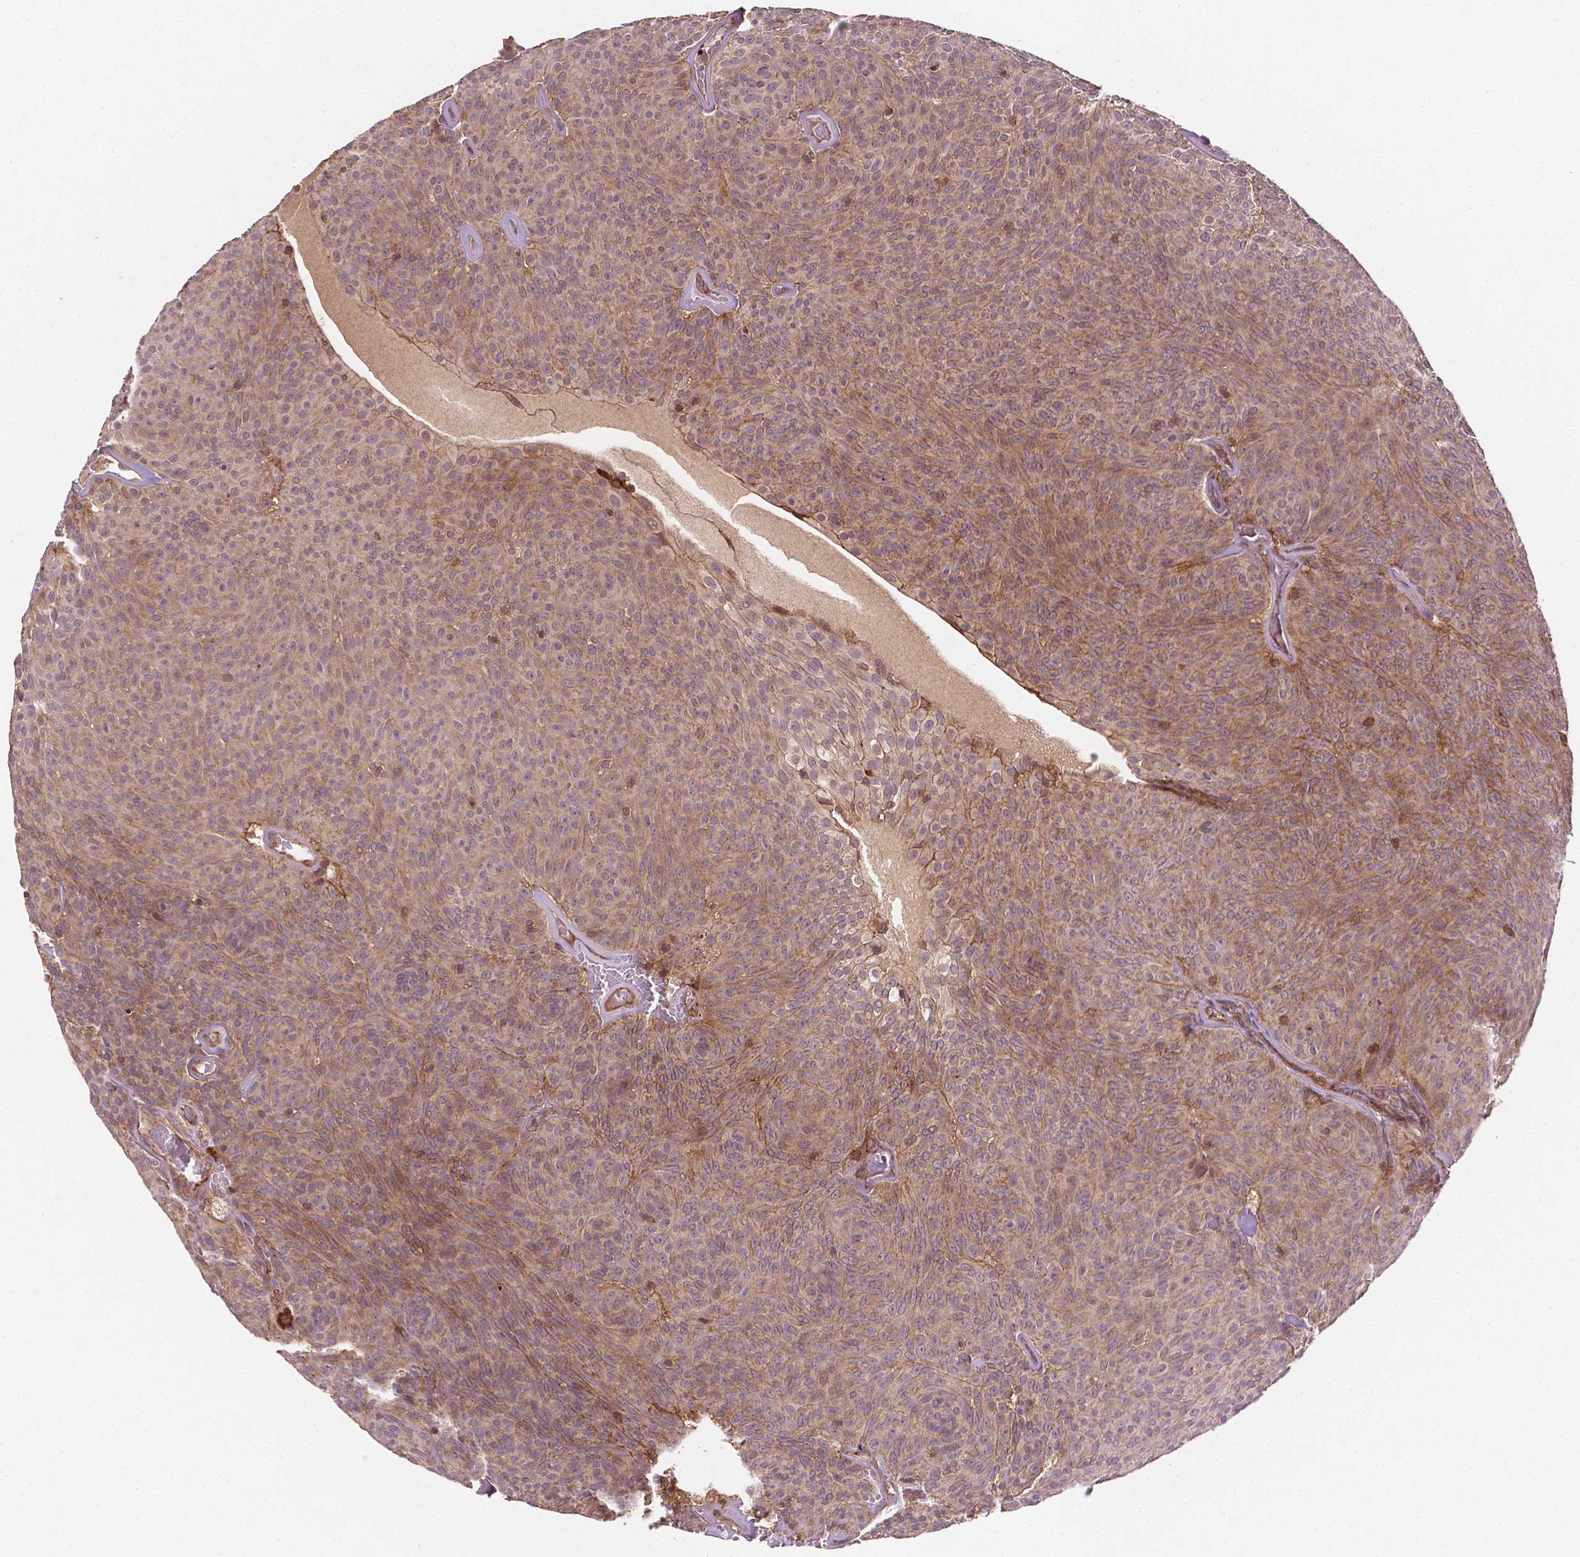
{"staining": {"intensity": "moderate", "quantity": "25%-75%", "location": "cytoplasmic/membranous"}, "tissue": "urothelial cancer", "cell_type": "Tumor cells", "image_type": "cancer", "snomed": [{"axis": "morphology", "description": "Urothelial carcinoma, Low grade"}, {"axis": "topography", "description": "Urinary bladder"}], "caption": "This image shows IHC staining of human urothelial cancer, with medium moderate cytoplasmic/membranous staining in about 25%-75% of tumor cells.", "gene": "ZMYND19", "patient": {"sex": "male", "age": 77}}